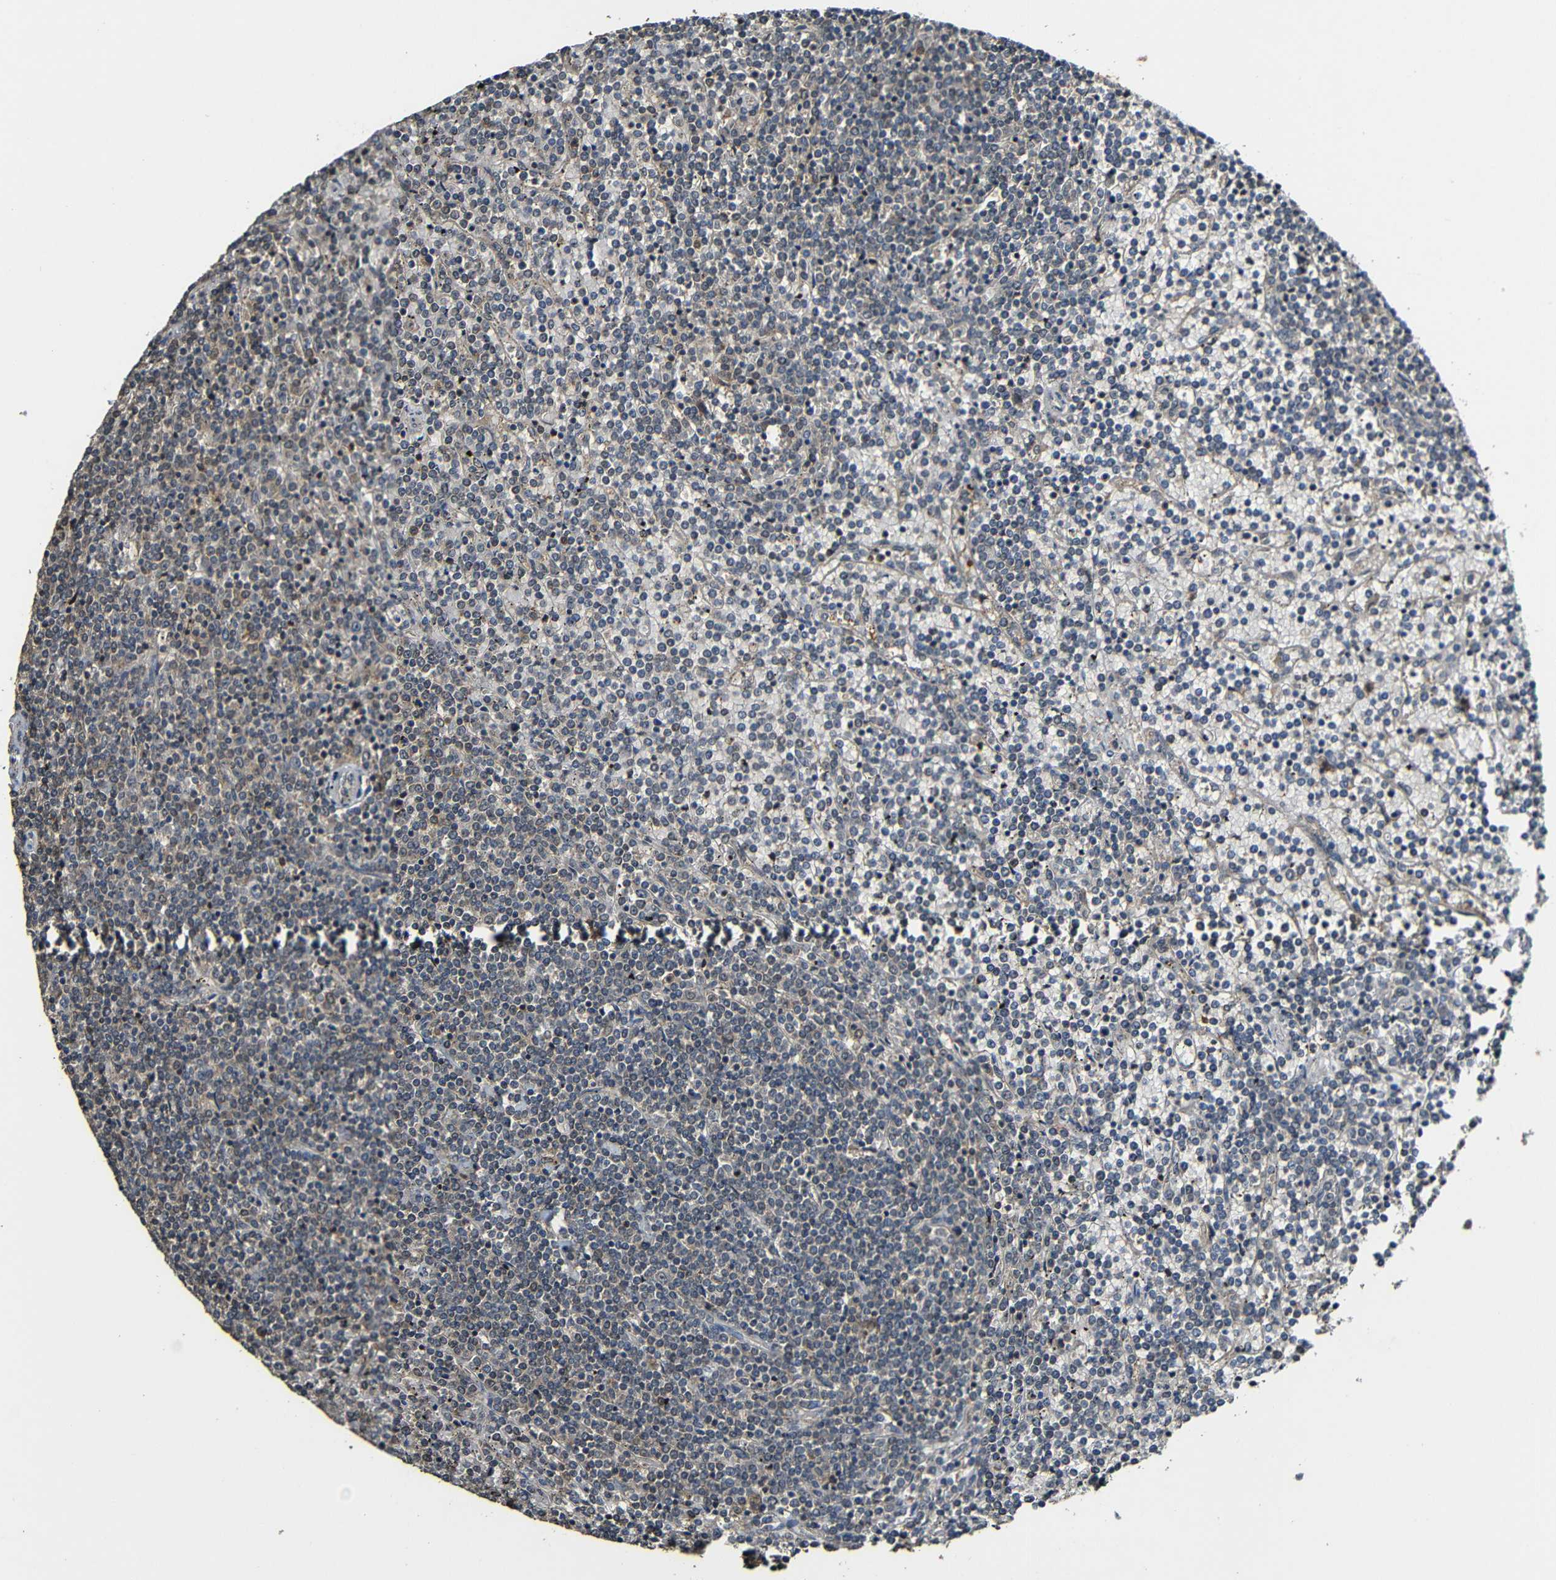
{"staining": {"intensity": "weak", "quantity": "25%-75%", "location": "cytoplasmic/membranous"}, "tissue": "lymphoma", "cell_type": "Tumor cells", "image_type": "cancer", "snomed": [{"axis": "morphology", "description": "Malignant lymphoma, non-Hodgkin's type, Low grade"}, {"axis": "topography", "description": "Spleen"}], "caption": "The photomicrograph displays immunohistochemical staining of lymphoma. There is weak cytoplasmic/membranous expression is seen in about 25%-75% of tumor cells. (Stains: DAB in brown, nuclei in blue, Microscopy: brightfield microscopy at high magnification).", "gene": "CASP8", "patient": {"sex": "female", "age": 19}}